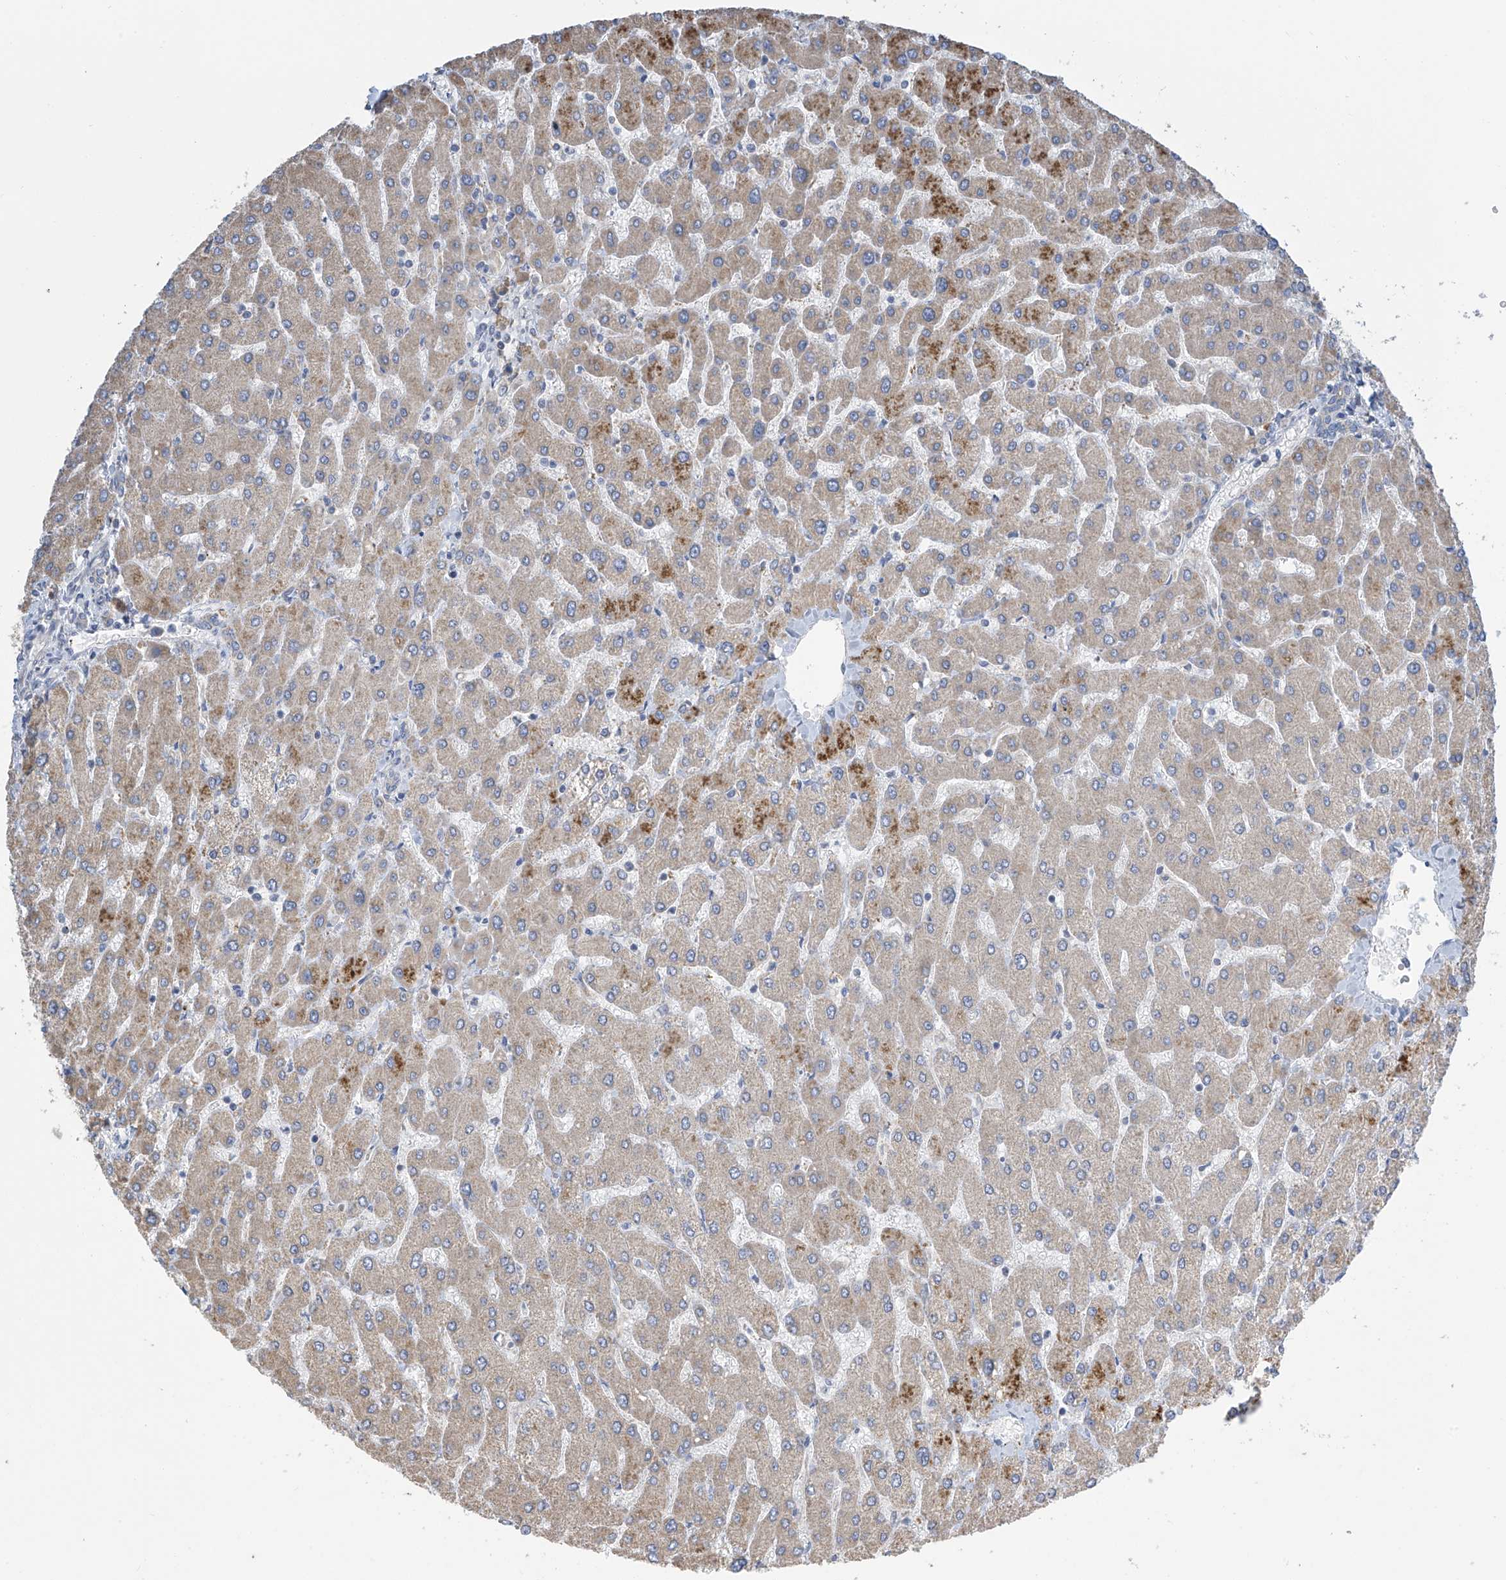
{"staining": {"intensity": "negative", "quantity": "none", "location": "none"}, "tissue": "liver", "cell_type": "Cholangiocytes", "image_type": "normal", "snomed": [{"axis": "morphology", "description": "Normal tissue, NOS"}, {"axis": "topography", "description": "Liver"}], "caption": "The photomicrograph reveals no significant positivity in cholangiocytes of liver. (DAB (3,3'-diaminobenzidine) IHC with hematoxylin counter stain).", "gene": "PNPT1", "patient": {"sex": "male", "age": 55}}